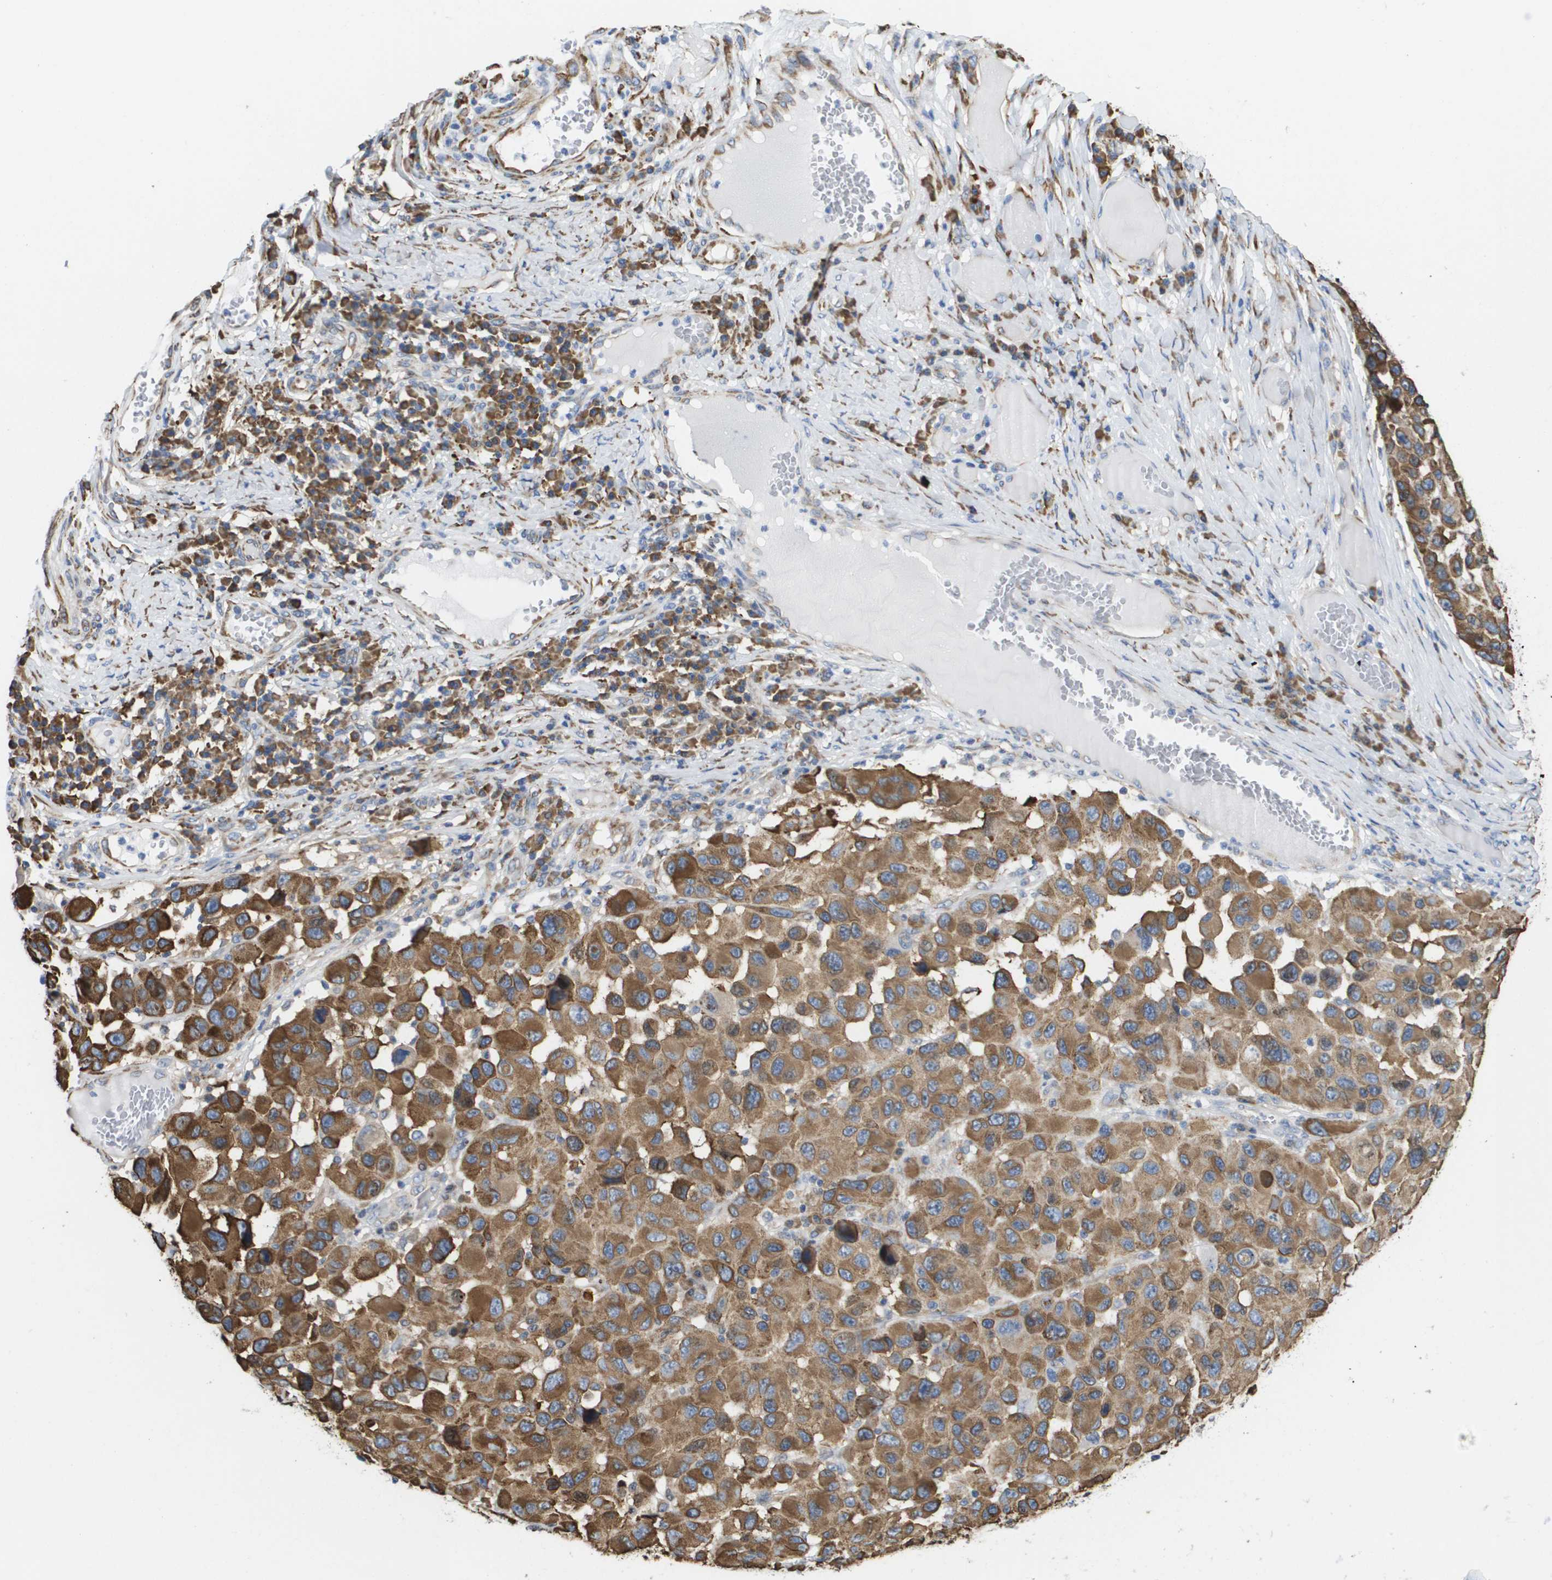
{"staining": {"intensity": "moderate", "quantity": ">75%", "location": "cytoplasmic/membranous"}, "tissue": "melanoma", "cell_type": "Tumor cells", "image_type": "cancer", "snomed": [{"axis": "morphology", "description": "Malignant melanoma, NOS"}, {"axis": "topography", "description": "Skin"}], "caption": "An immunohistochemistry micrograph of neoplastic tissue is shown. Protein staining in brown highlights moderate cytoplasmic/membranous positivity in malignant melanoma within tumor cells.", "gene": "ST3GAL2", "patient": {"sex": "male", "age": 53}}